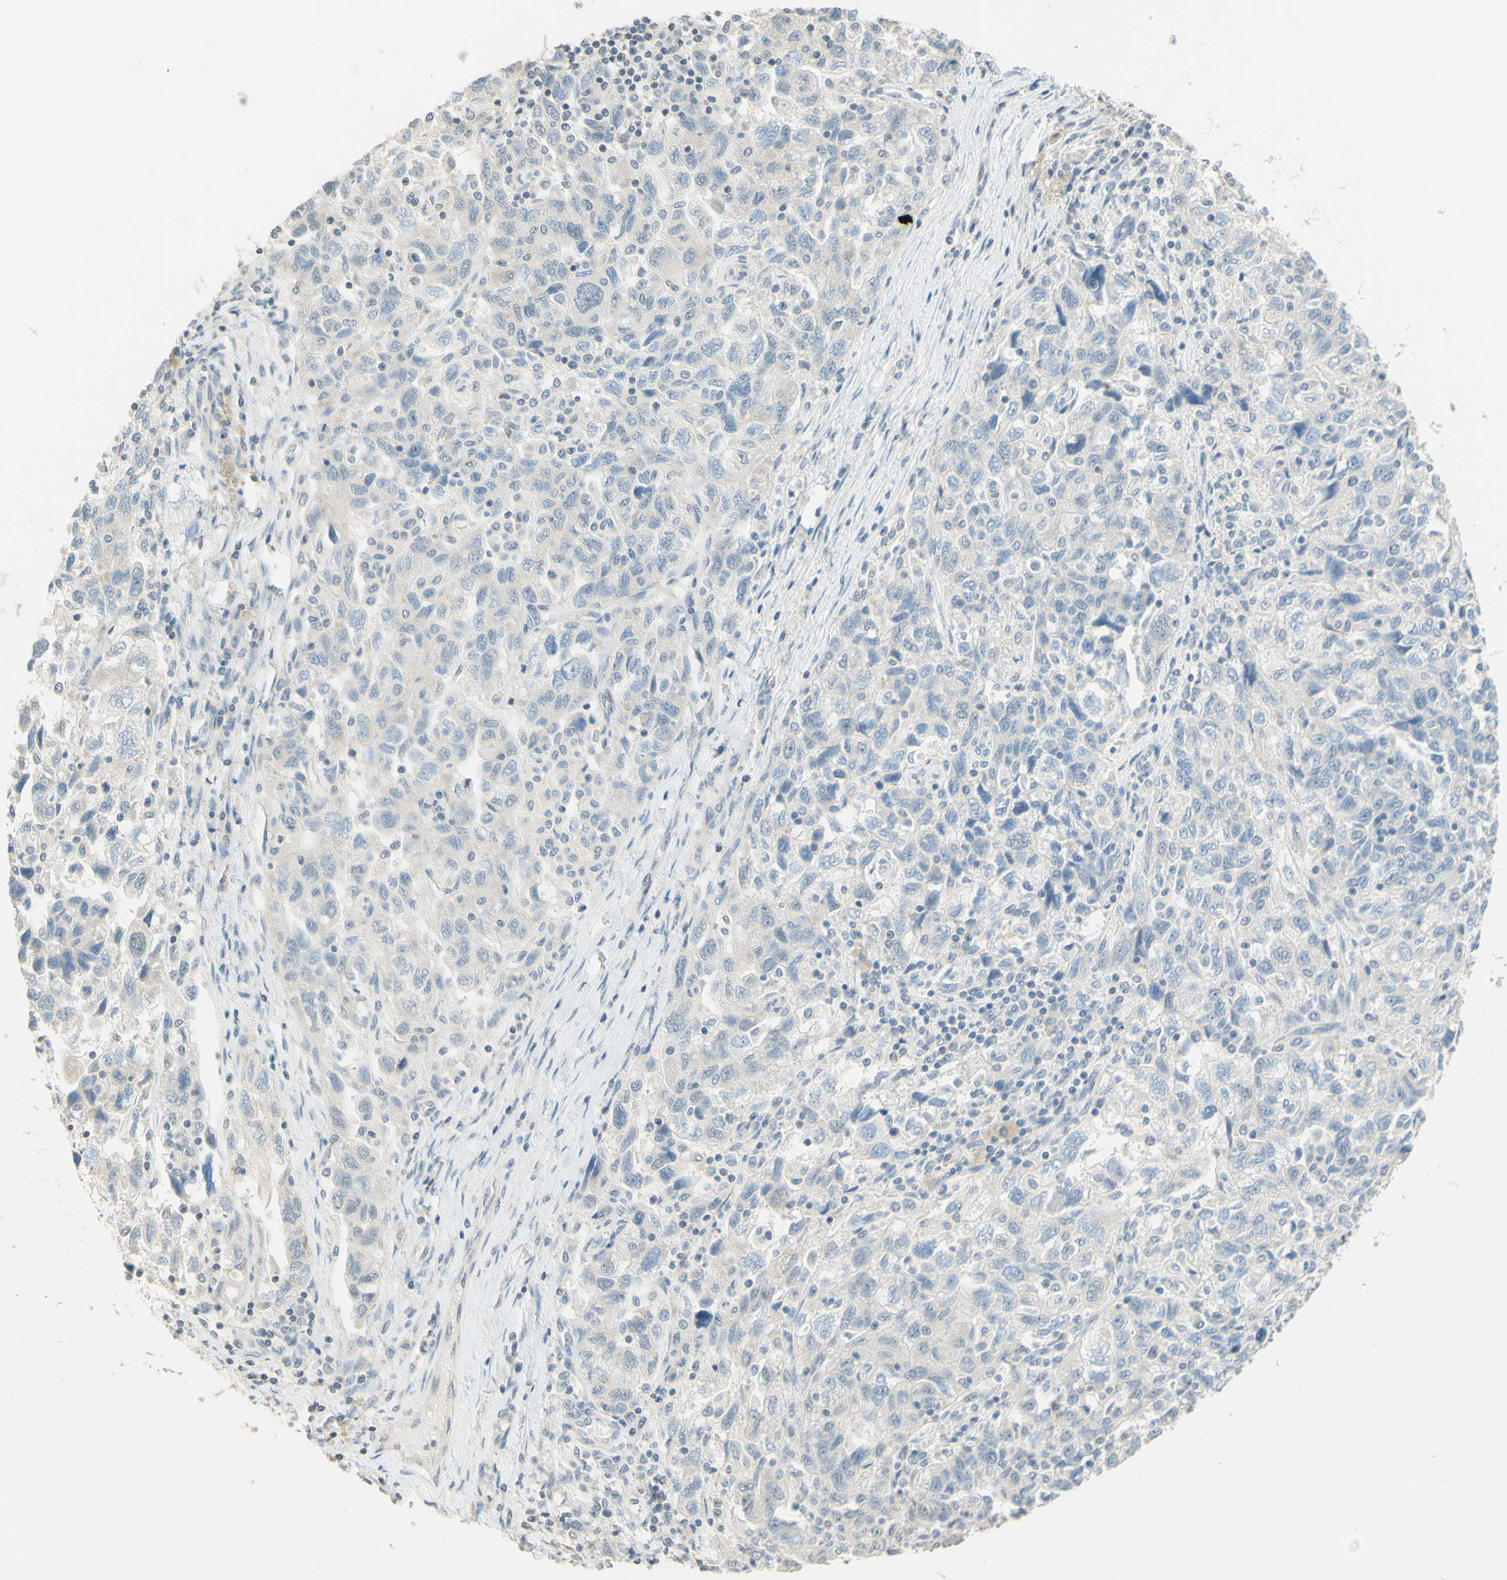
{"staining": {"intensity": "weak", "quantity": "25%-75%", "location": "cytoplasmic/membranous"}, "tissue": "ovarian cancer", "cell_type": "Tumor cells", "image_type": "cancer", "snomed": [{"axis": "morphology", "description": "Carcinoma, NOS"}, {"axis": "morphology", "description": "Cystadenocarcinoma, serous, NOS"}, {"axis": "topography", "description": "Ovary"}], "caption": "Immunohistochemistry staining of ovarian cancer (carcinoma), which exhibits low levels of weak cytoplasmic/membranous expression in approximately 25%-75% of tumor cells indicating weak cytoplasmic/membranous protein staining. The staining was performed using DAB (brown) for protein detection and nuclei were counterstained in hematoxylin (blue).", "gene": "MAG", "patient": {"sex": "female", "age": 69}}